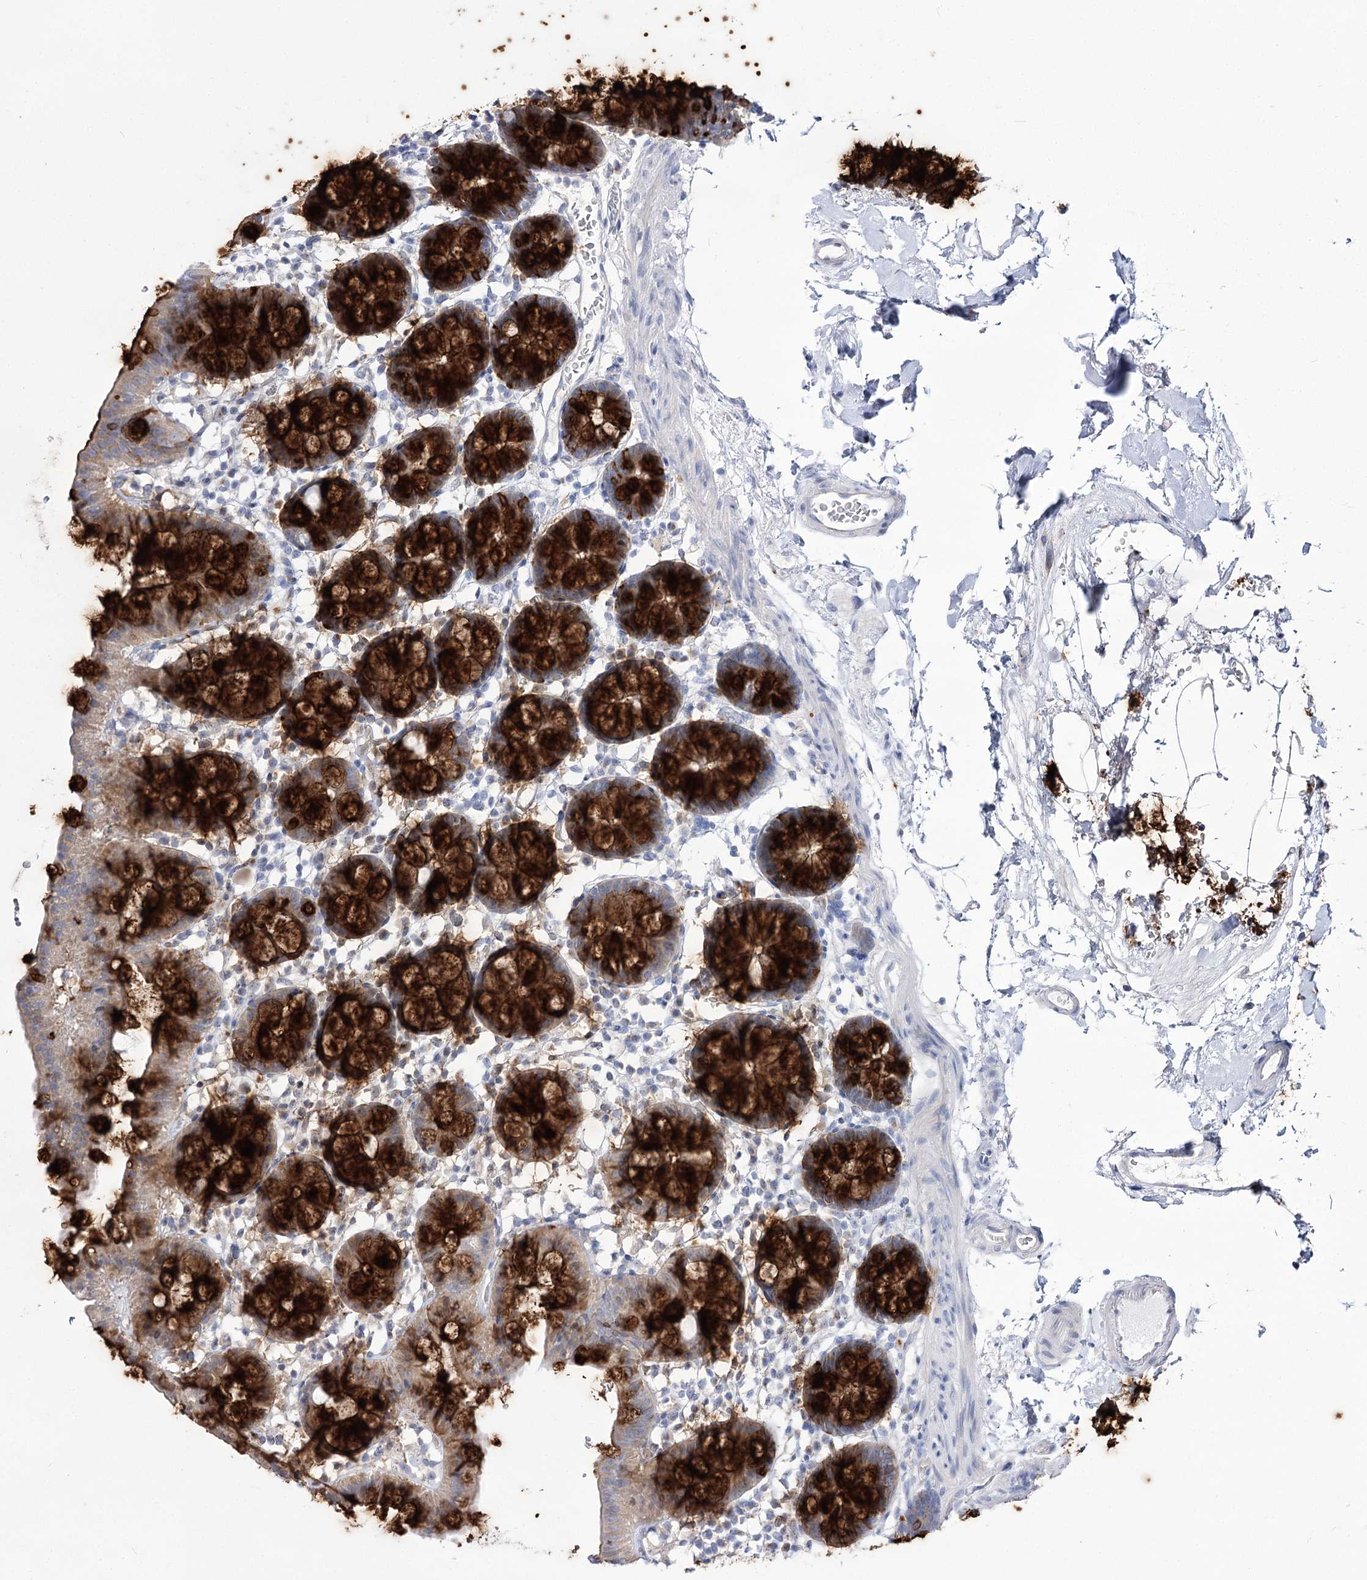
{"staining": {"intensity": "negative", "quantity": "none", "location": "none"}, "tissue": "colon", "cell_type": "Endothelial cells", "image_type": "normal", "snomed": [{"axis": "morphology", "description": "Normal tissue, NOS"}, {"axis": "topography", "description": "Colon"}], "caption": "Immunohistochemistry micrograph of normal colon stained for a protein (brown), which shows no expression in endothelial cells.", "gene": "SUOX", "patient": {"sex": "male", "age": 75}}